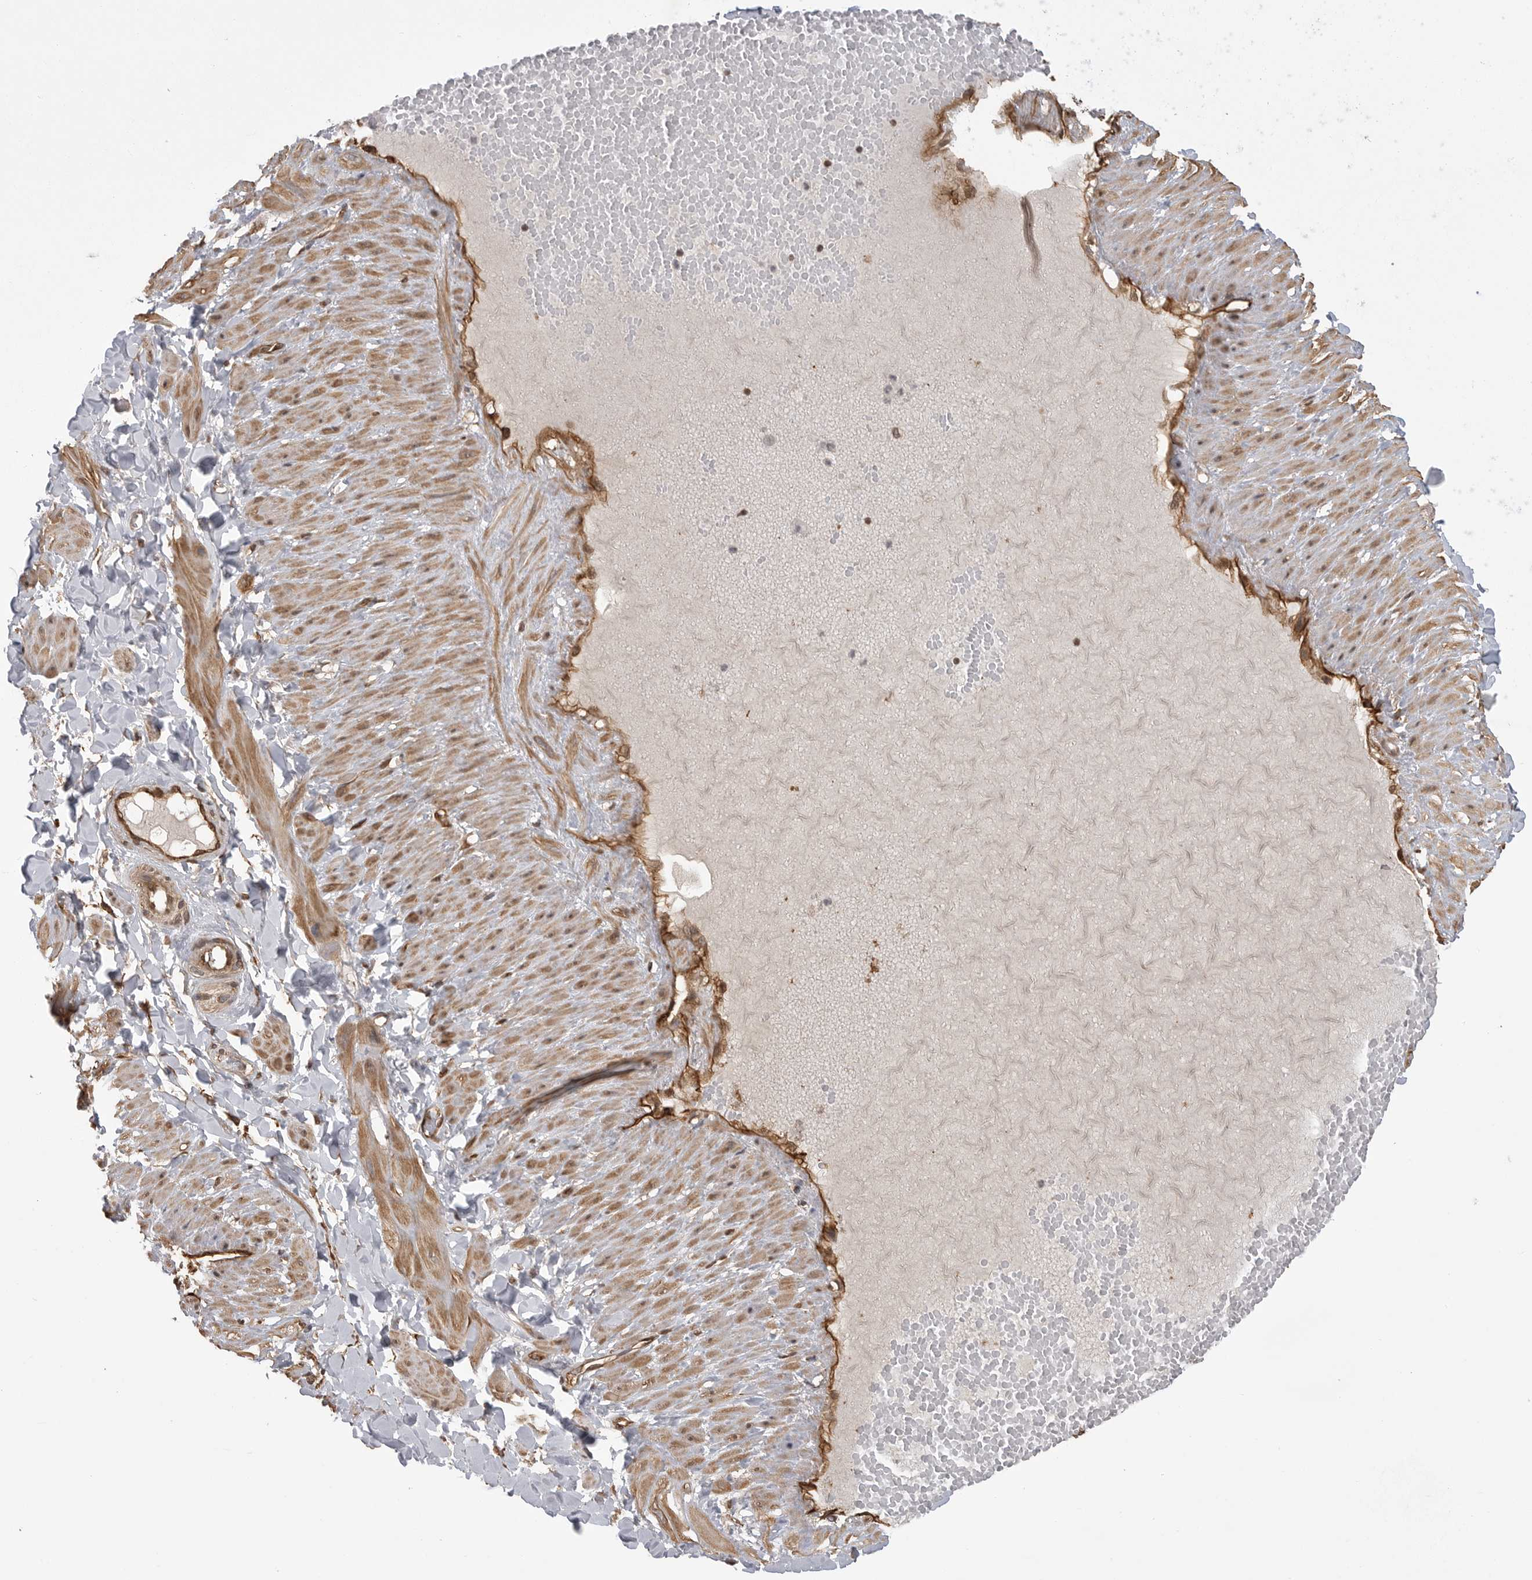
{"staining": {"intensity": "moderate", "quantity": ">75%", "location": "cytoplasmic/membranous"}, "tissue": "soft tissue", "cell_type": "Fibroblasts", "image_type": "normal", "snomed": [{"axis": "morphology", "description": "Normal tissue, NOS"}, {"axis": "topography", "description": "Adipose tissue"}, {"axis": "topography", "description": "Vascular tissue"}, {"axis": "topography", "description": "Peripheral nerve tissue"}], "caption": "About >75% of fibroblasts in normal soft tissue reveal moderate cytoplasmic/membranous protein staining as visualized by brown immunohistochemical staining.", "gene": "NECTIN1", "patient": {"sex": "male", "age": 25}}